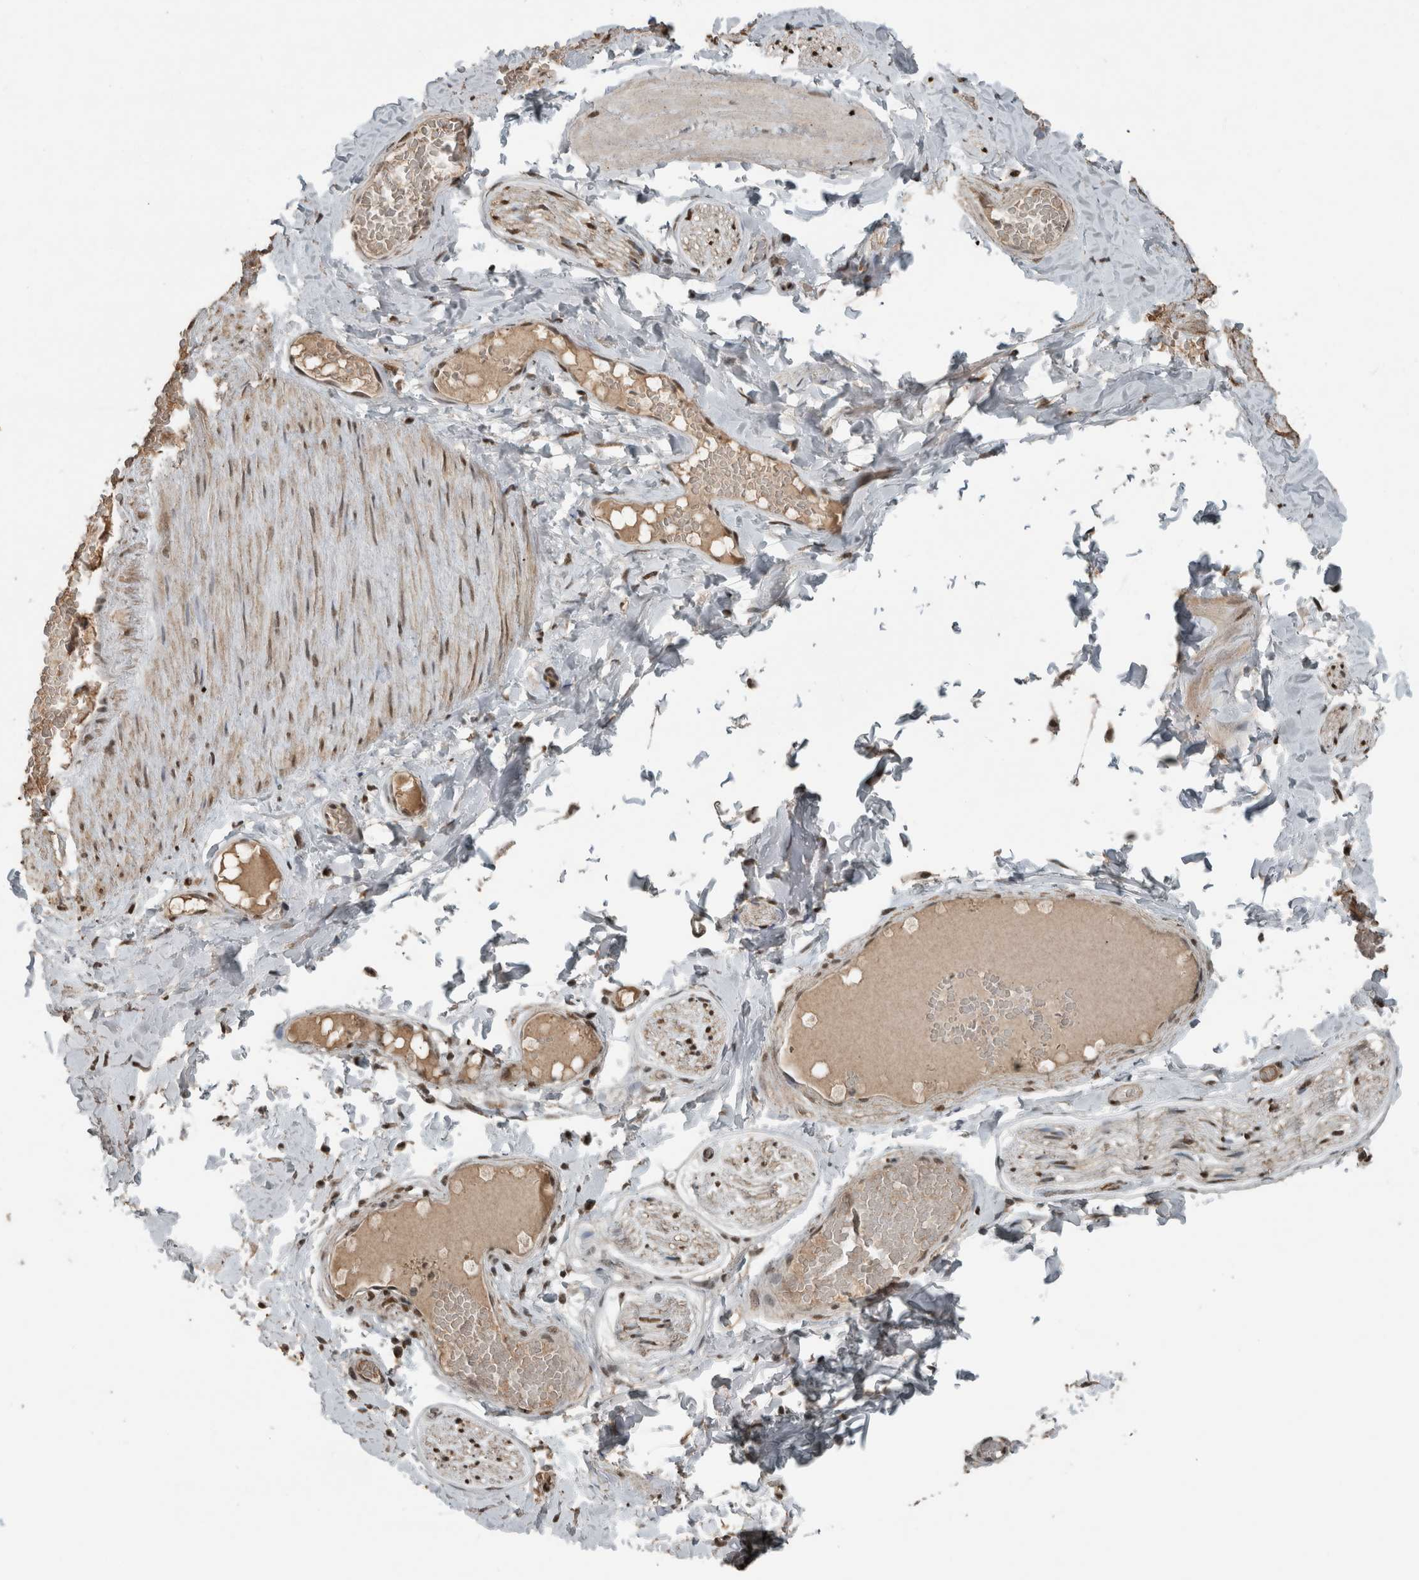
{"staining": {"intensity": "weak", "quantity": "<25%", "location": "nuclear"}, "tissue": "adipose tissue", "cell_type": "Adipocytes", "image_type": "normal", "snomed": [{"axis": "morphology", "description": "Normal tissue, NOS"}, {"axis": "topography", "description": "Adipose tissue"}, {"axis": "topography", "description": "Vascular tissue"}, {"axis": "topography", "description": "Peripheral nerve tissue"}], "caption": "High power microscopy image of an immunohistochemistry (IHC) photomicrograph of benign adipose tissue, revealing no significant staining in adipocytes. Brightfield microscopy of IHC stained with DAB (brown) and hematoxylin (blue), captured at high magnification.", "gene": "ZNF24", "patient": {"sex": "male", "age": 25}}